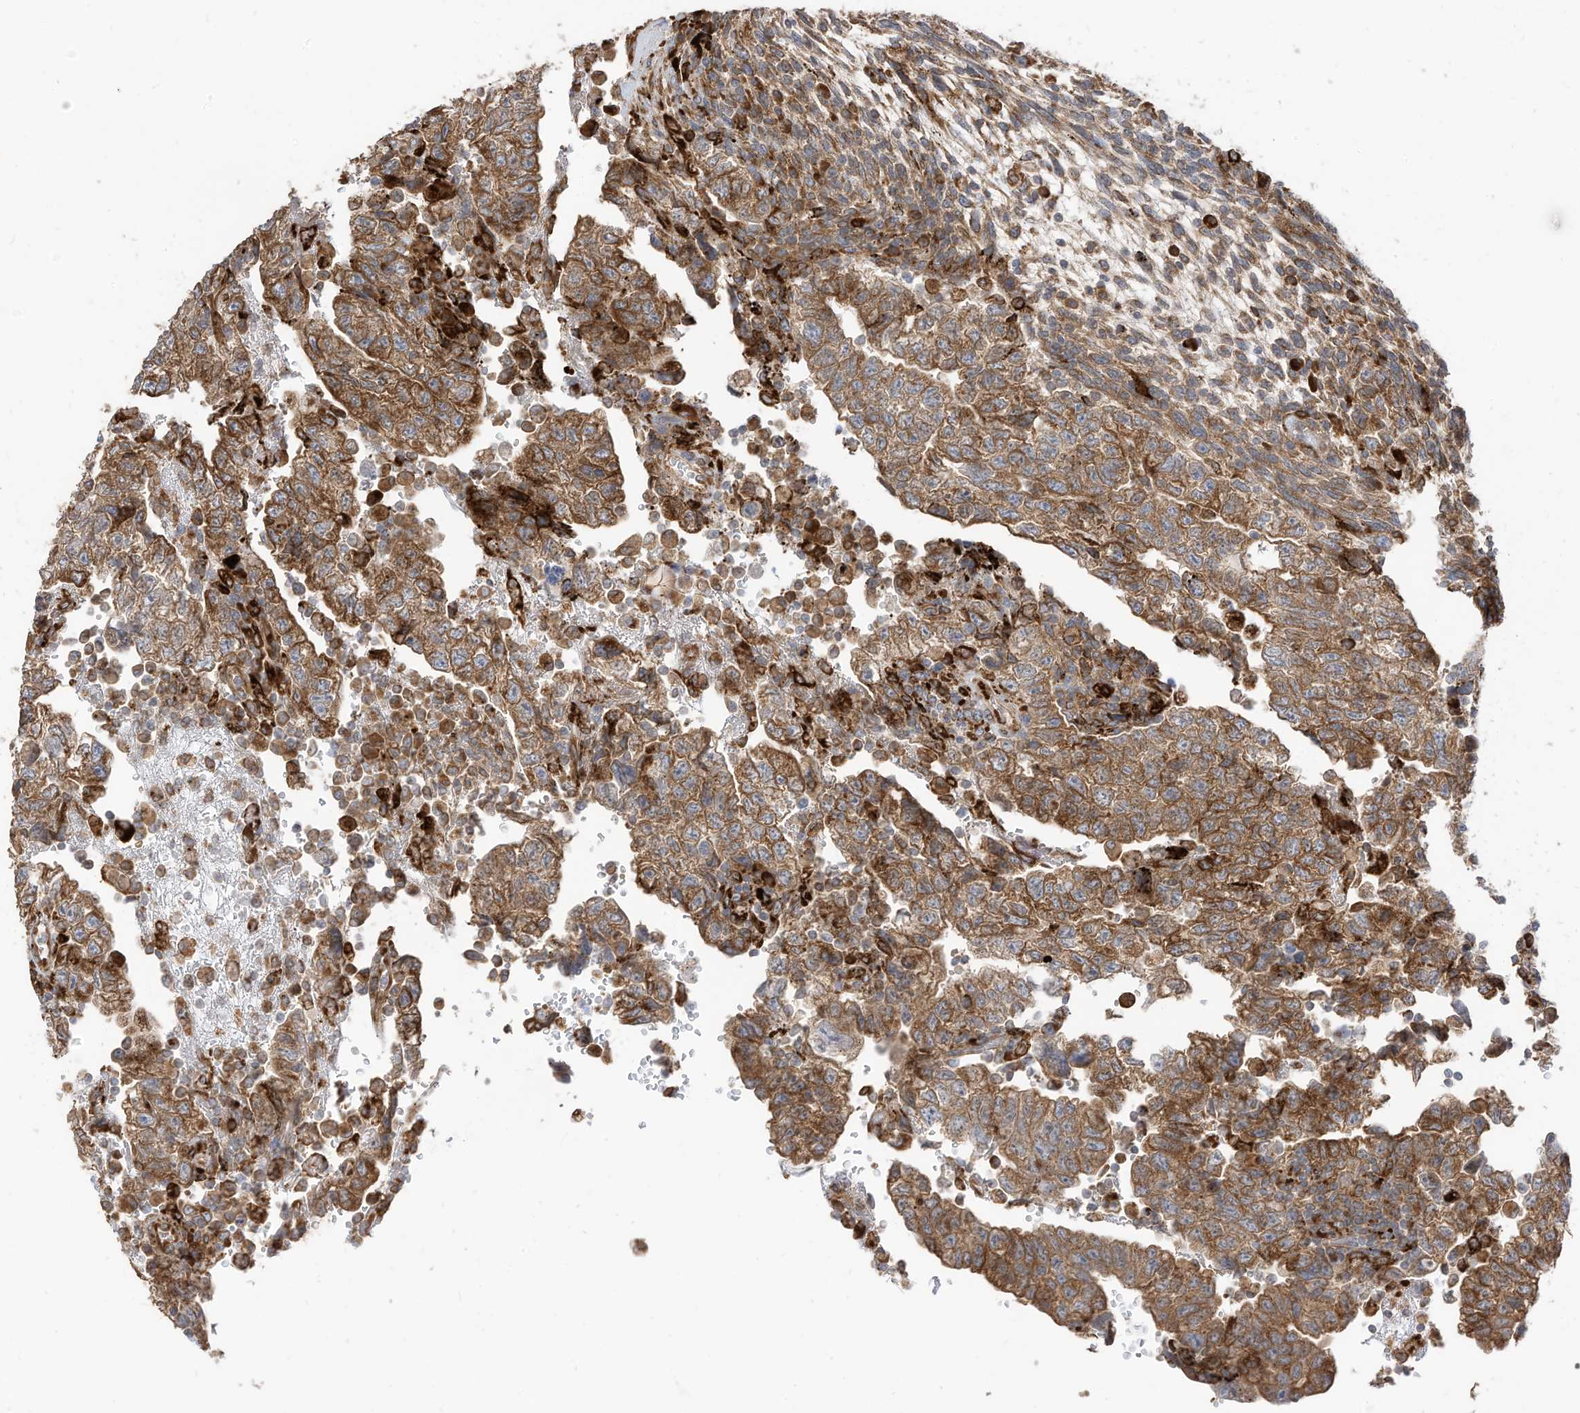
{"staining": {"intensity": "moderate", "quantity": ">75%", "location": "cytoplasmic/membranous"}, "tissue": "testis cancer", "cell_type": "Tumor cells", "image_type": "cancer", "snomed": [{"axis": "morphology", "description": "Normal tissue, NOS"}, {"axis": "morphology", "description": "Carcinoma, Embryonal, NOS"}, {"axis": "topography", "description": "Testis"}], "caption": "Human testis cancer (embryonal carcinoma) stained with a brown dye displays moderate cytoplasmic/membranous positive expression in approximately >75% of tumor cells.", "gene": "TRNAU1AP", "patient": {"sex": "male", "age": 36}}